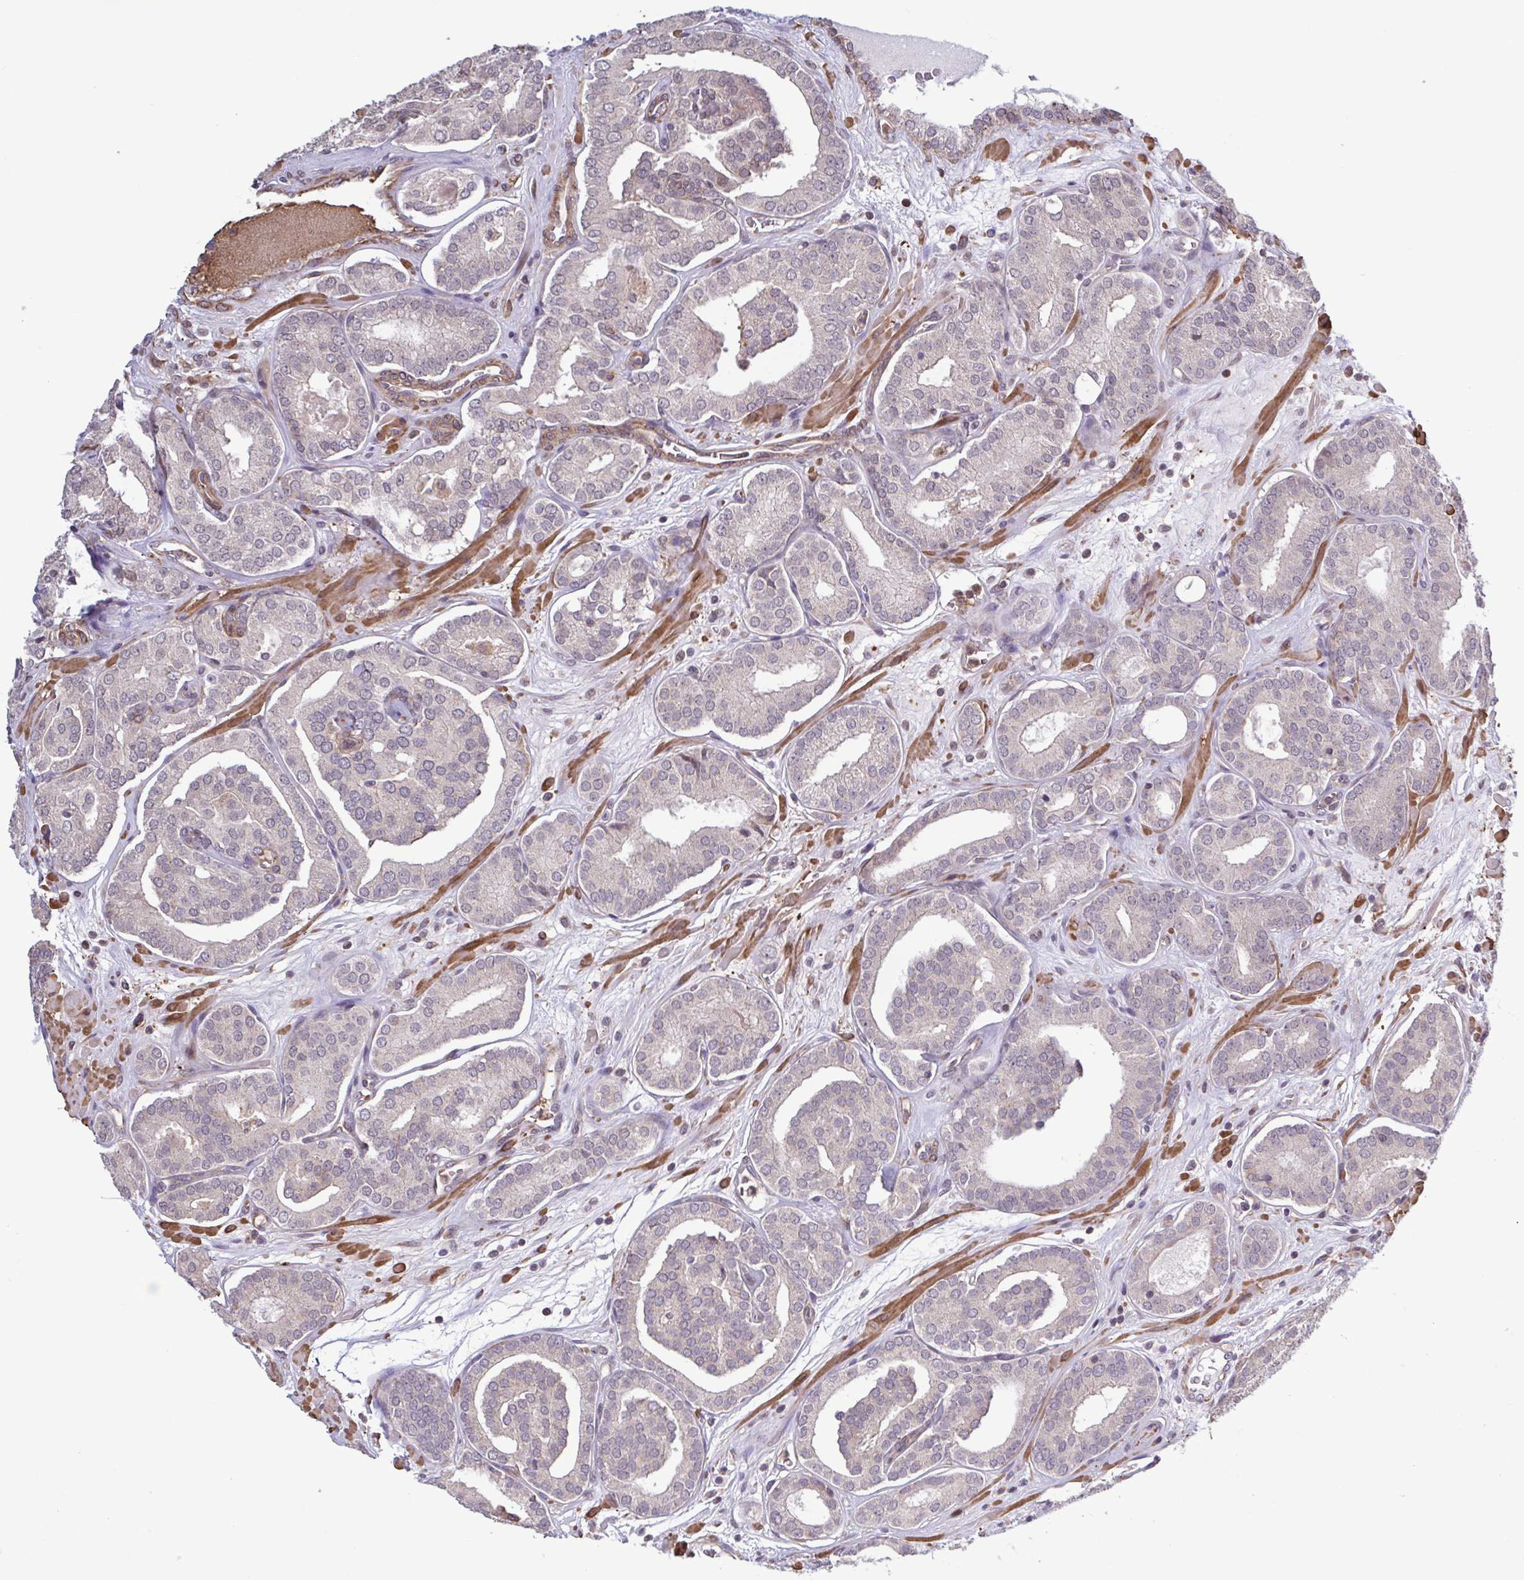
{"staining": {"intensity": "negative", "quantity": "none", "location": "none"}, "tissue": "prostate cancer", "cell_type": "Tumor cells", "image_type": "cancer", "snomed": [{"axis": "morphology", "description": "Adenocarcinoma, High grade"}, {"axis": "topography", "description": "Prostate"}], "caption": "Immunohistochemical staining of prostate cancer (adenocarcinoma (high-grade)) shows no significant staining in tumor cells.", "gene": "ZNF200", "patient": {"sex": "male", "age": 66}}